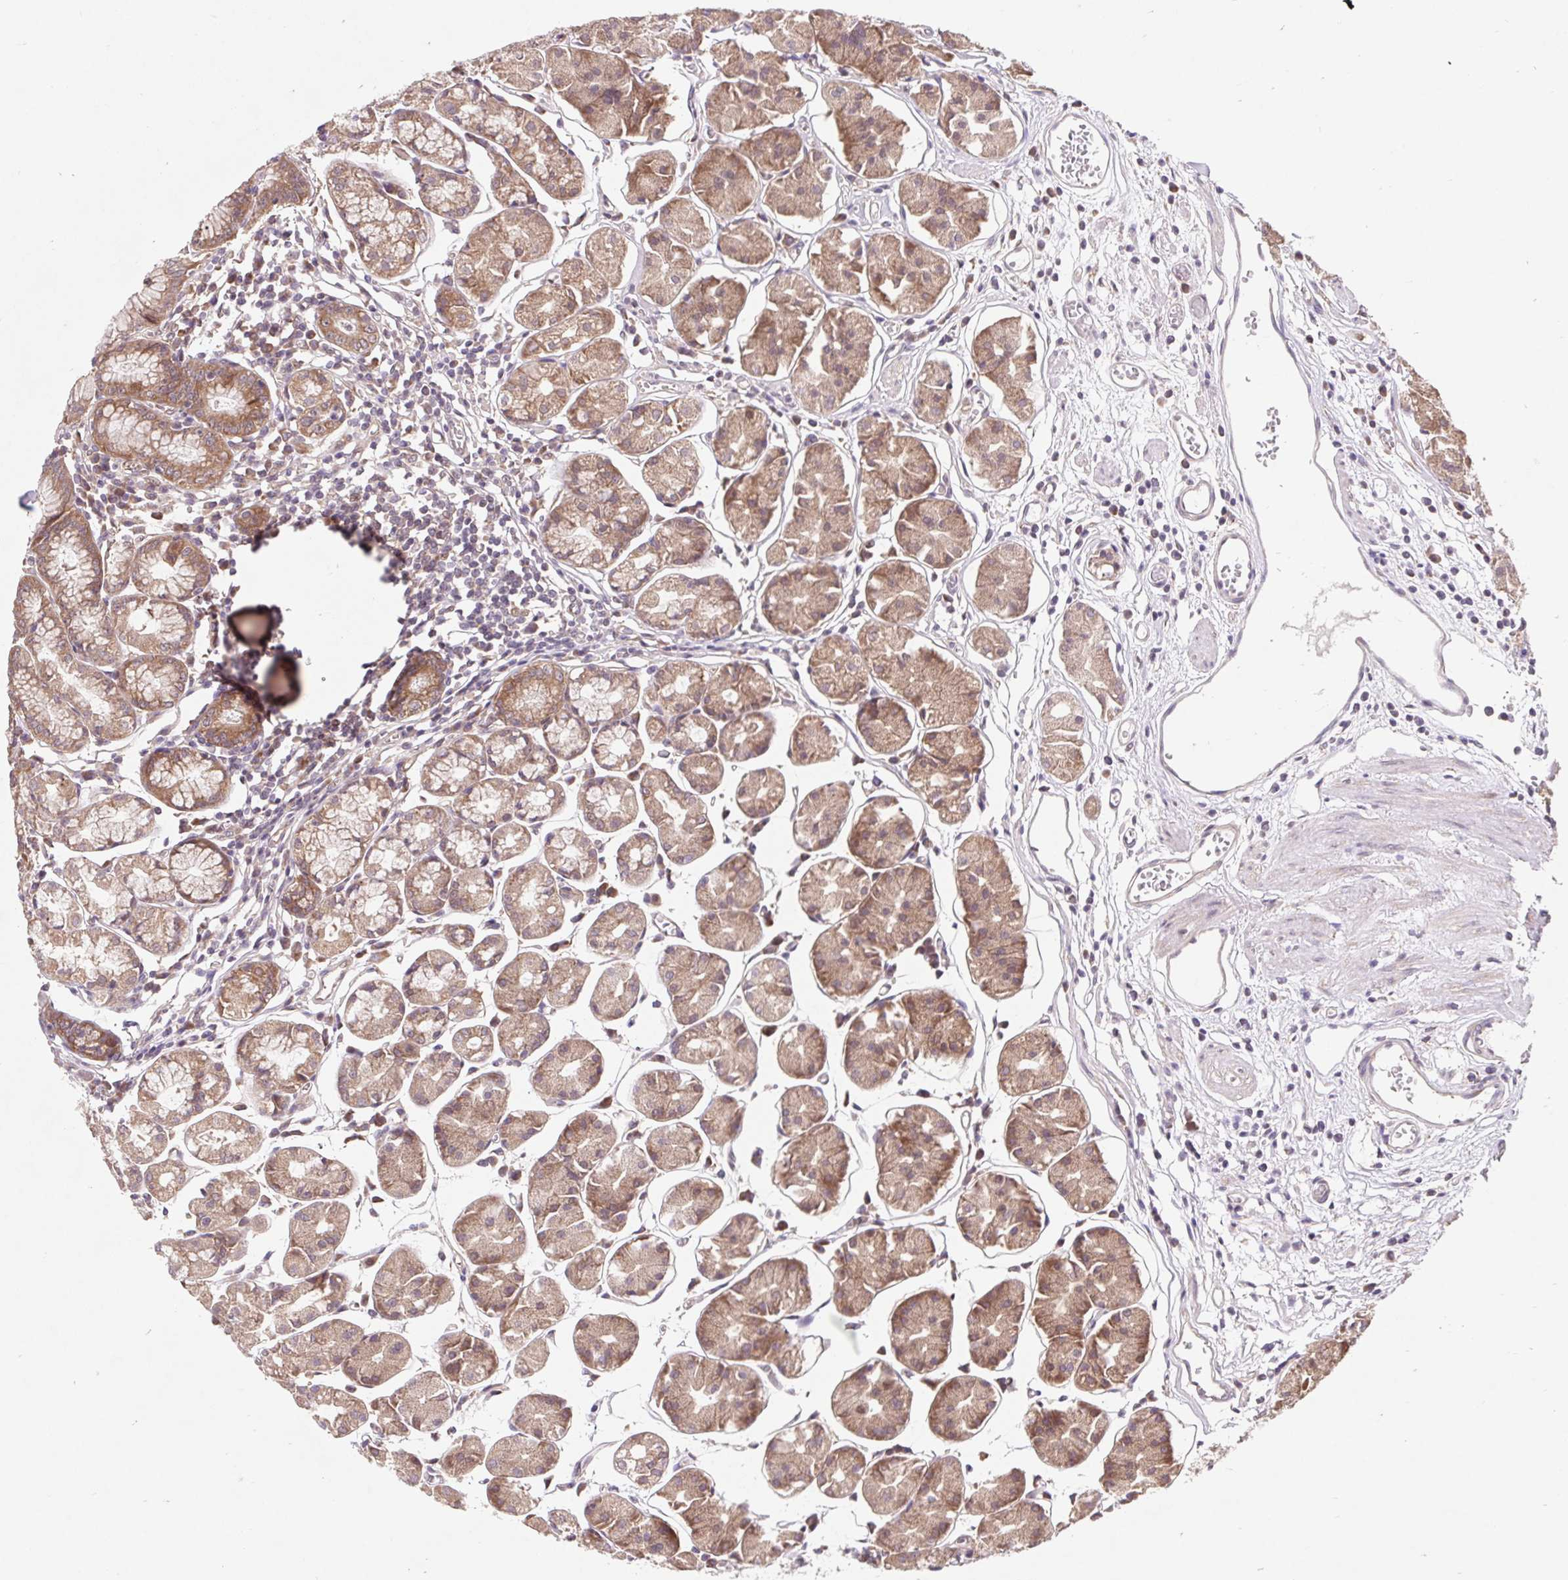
{"staining": {"intensity": "moderate", "quantity": ">75%", "location": "cytoplasmic/membranous"}, "tissue": "stomach", "cell_type": "Glandular cells", "image_type": "normal", "snomed": [{"axis": "morphology", "description": "Normal tissue, NOS"}, {"axis": "topography", "description": "Stomach"}], "caption": "Glandular cells show medium levels of moderate cytoplasmic/membranous positivity in about >75% of cells in normal stomach.", "gene": "HFE", "patient": {"sex": "male", "age": 55}}